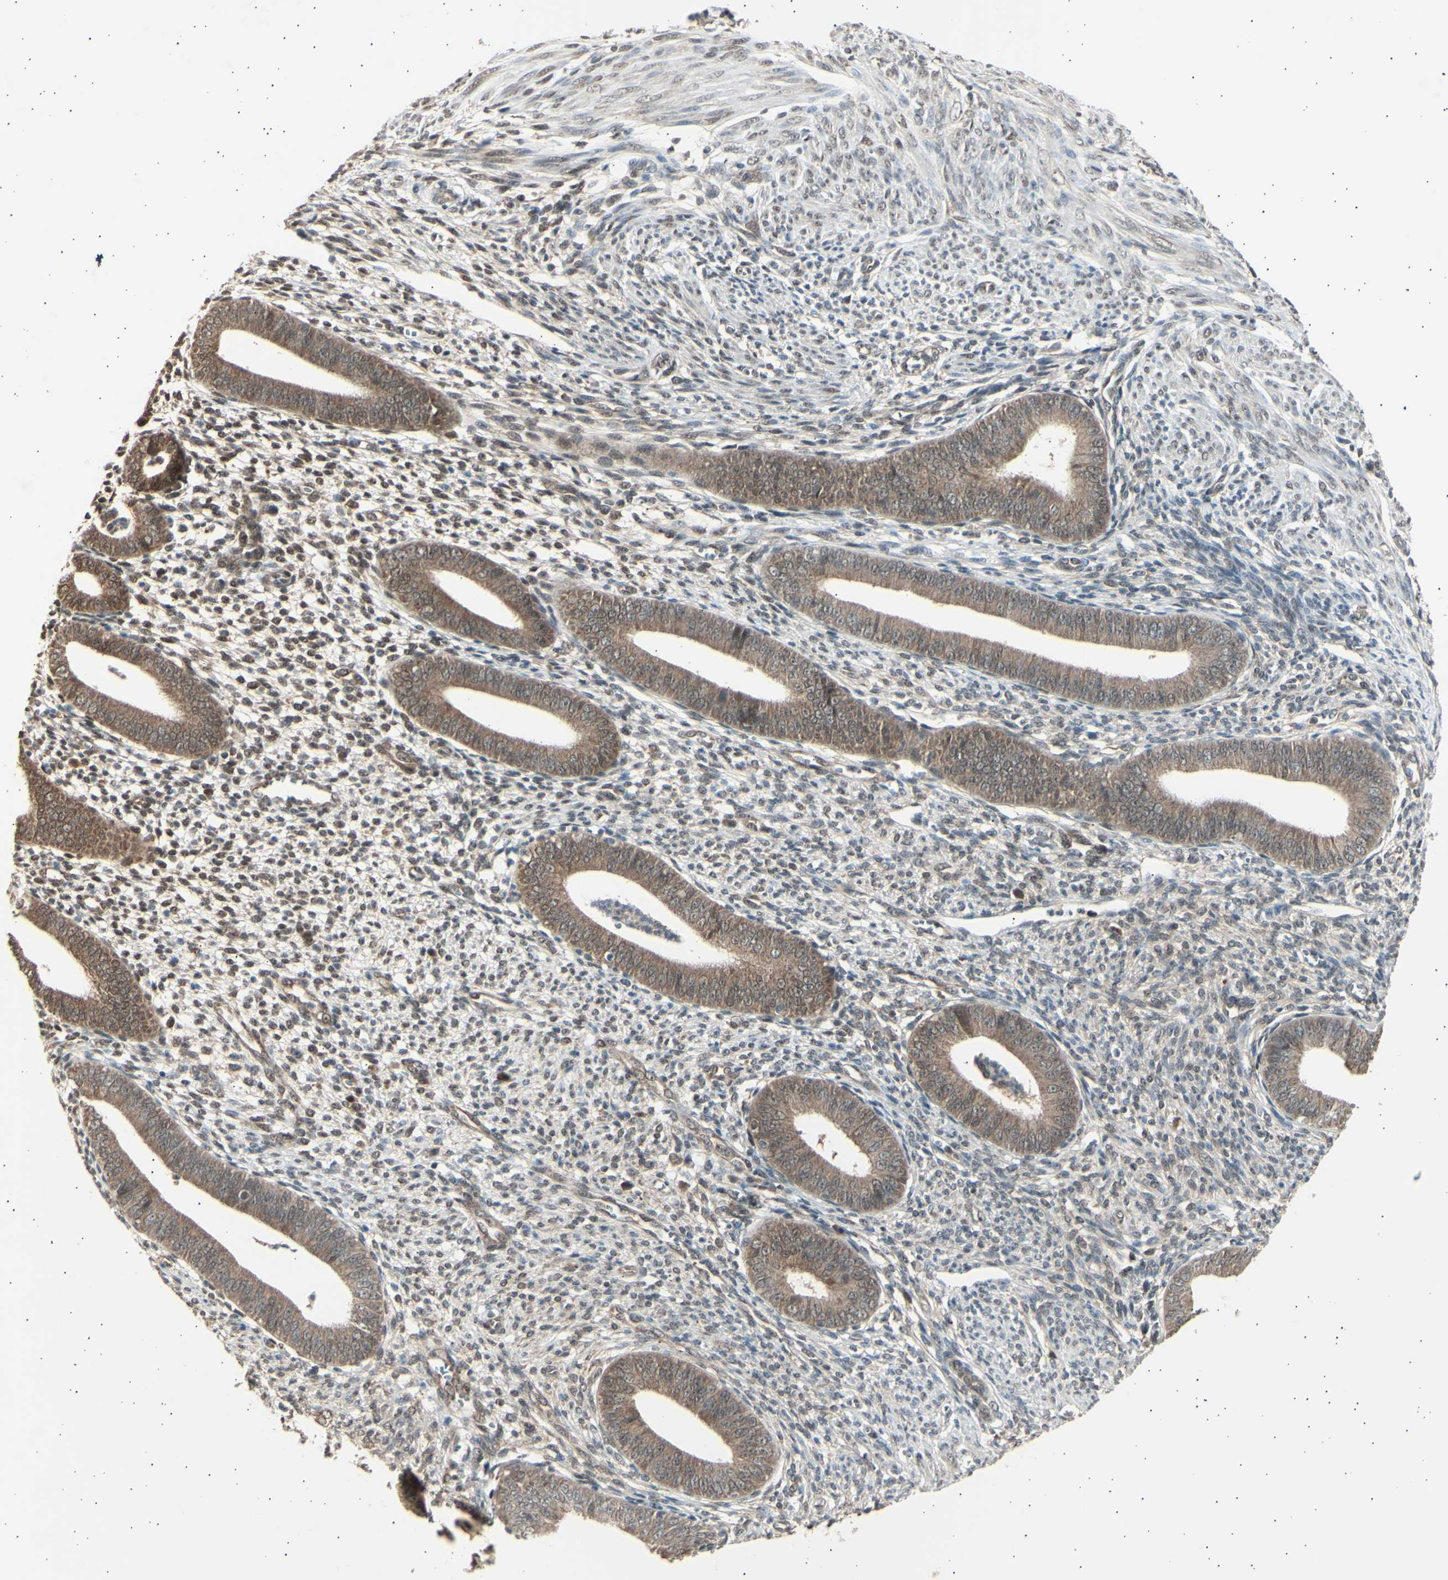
{"staining": {"intensity": "weak", "quantity": "25%-75%", "location": "cytoplasmic/membranous"}, "tissue": "endometrium", "cell_type": "Cells in endometrial stroma", "image_type": "normal", "snomed": [{"axis": "morphology", "description": "Normal tissue, NOS"}, {"axis": "topography", "description": "Endometrium"}], "caption": "Immunohistochemical staining of benign human endometrium displays 25%-75% levels of weak cytoplasmic/membranous protein positivity in about 25%-75% of cells in endometrial stroma. The protein is shown in brown color, while the nuclei are stained blue.", "gene": "PSMD5", "patient": {"sex": "female", "age": 35}}